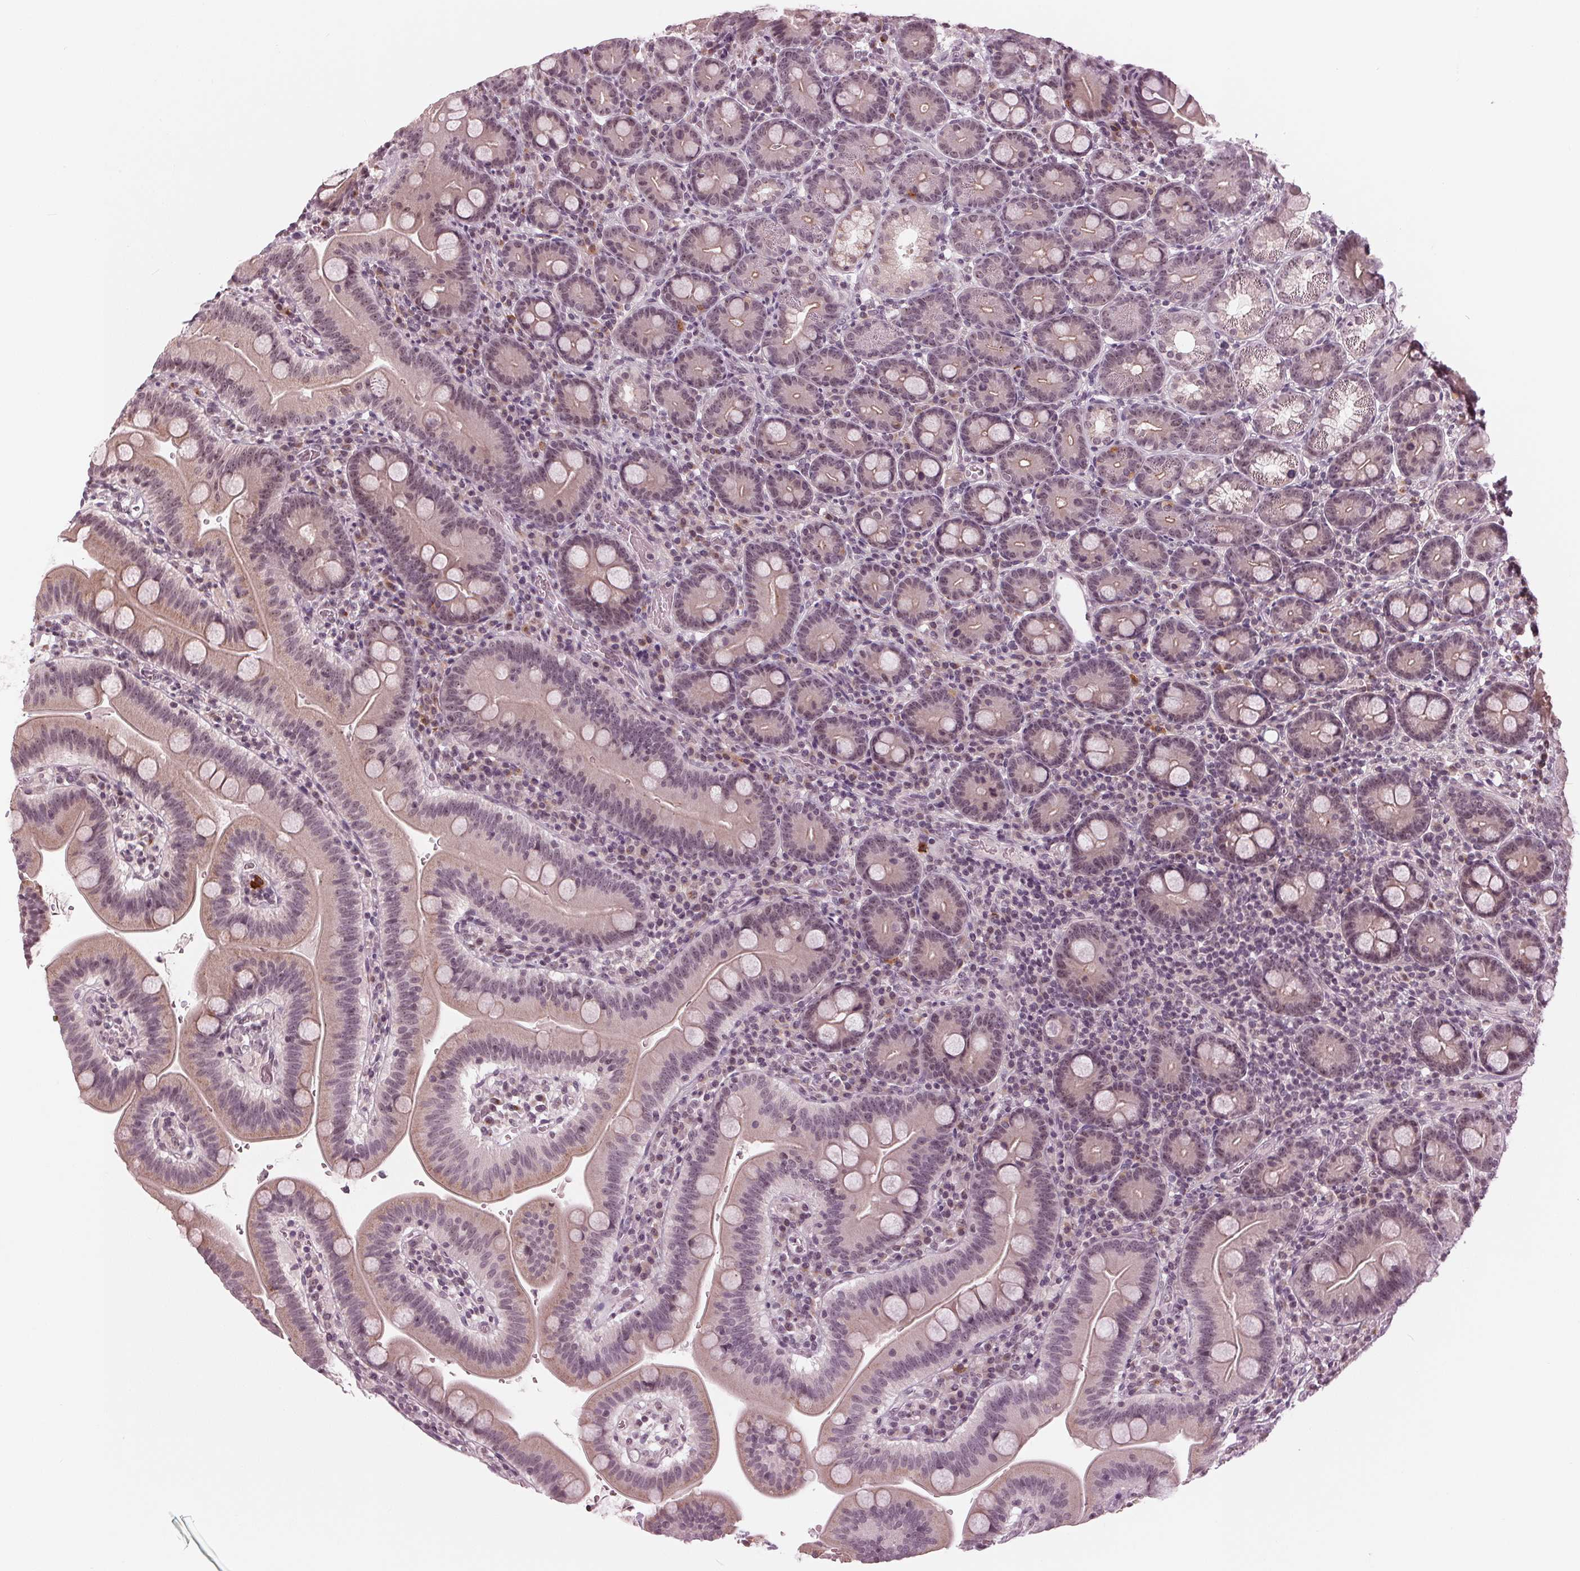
{"staining": {"intensity": "moderate", "quantity": "<25%", "location": "cytoplasmic/membranous"}, "tissue": "duodenum", "cell_type": "Glandular cells", "image_type": "normal", "snomed": [{"axis": "morphology", "description": "Normal tissue, NOS"}, {"axis": "topography", "description": "Pancreas"}, {"axis": "topography", "description": "Duodenum"}], "caption": "Moderate cytoplasmic/membranous protein expression is appreciated in about <25% of glandular cells in duodenum. (brown staining indicates protein expression, while blue staining denotes nuclei).", "gene": "SLX4", "patient": {"sex": "male", "age": 59}}